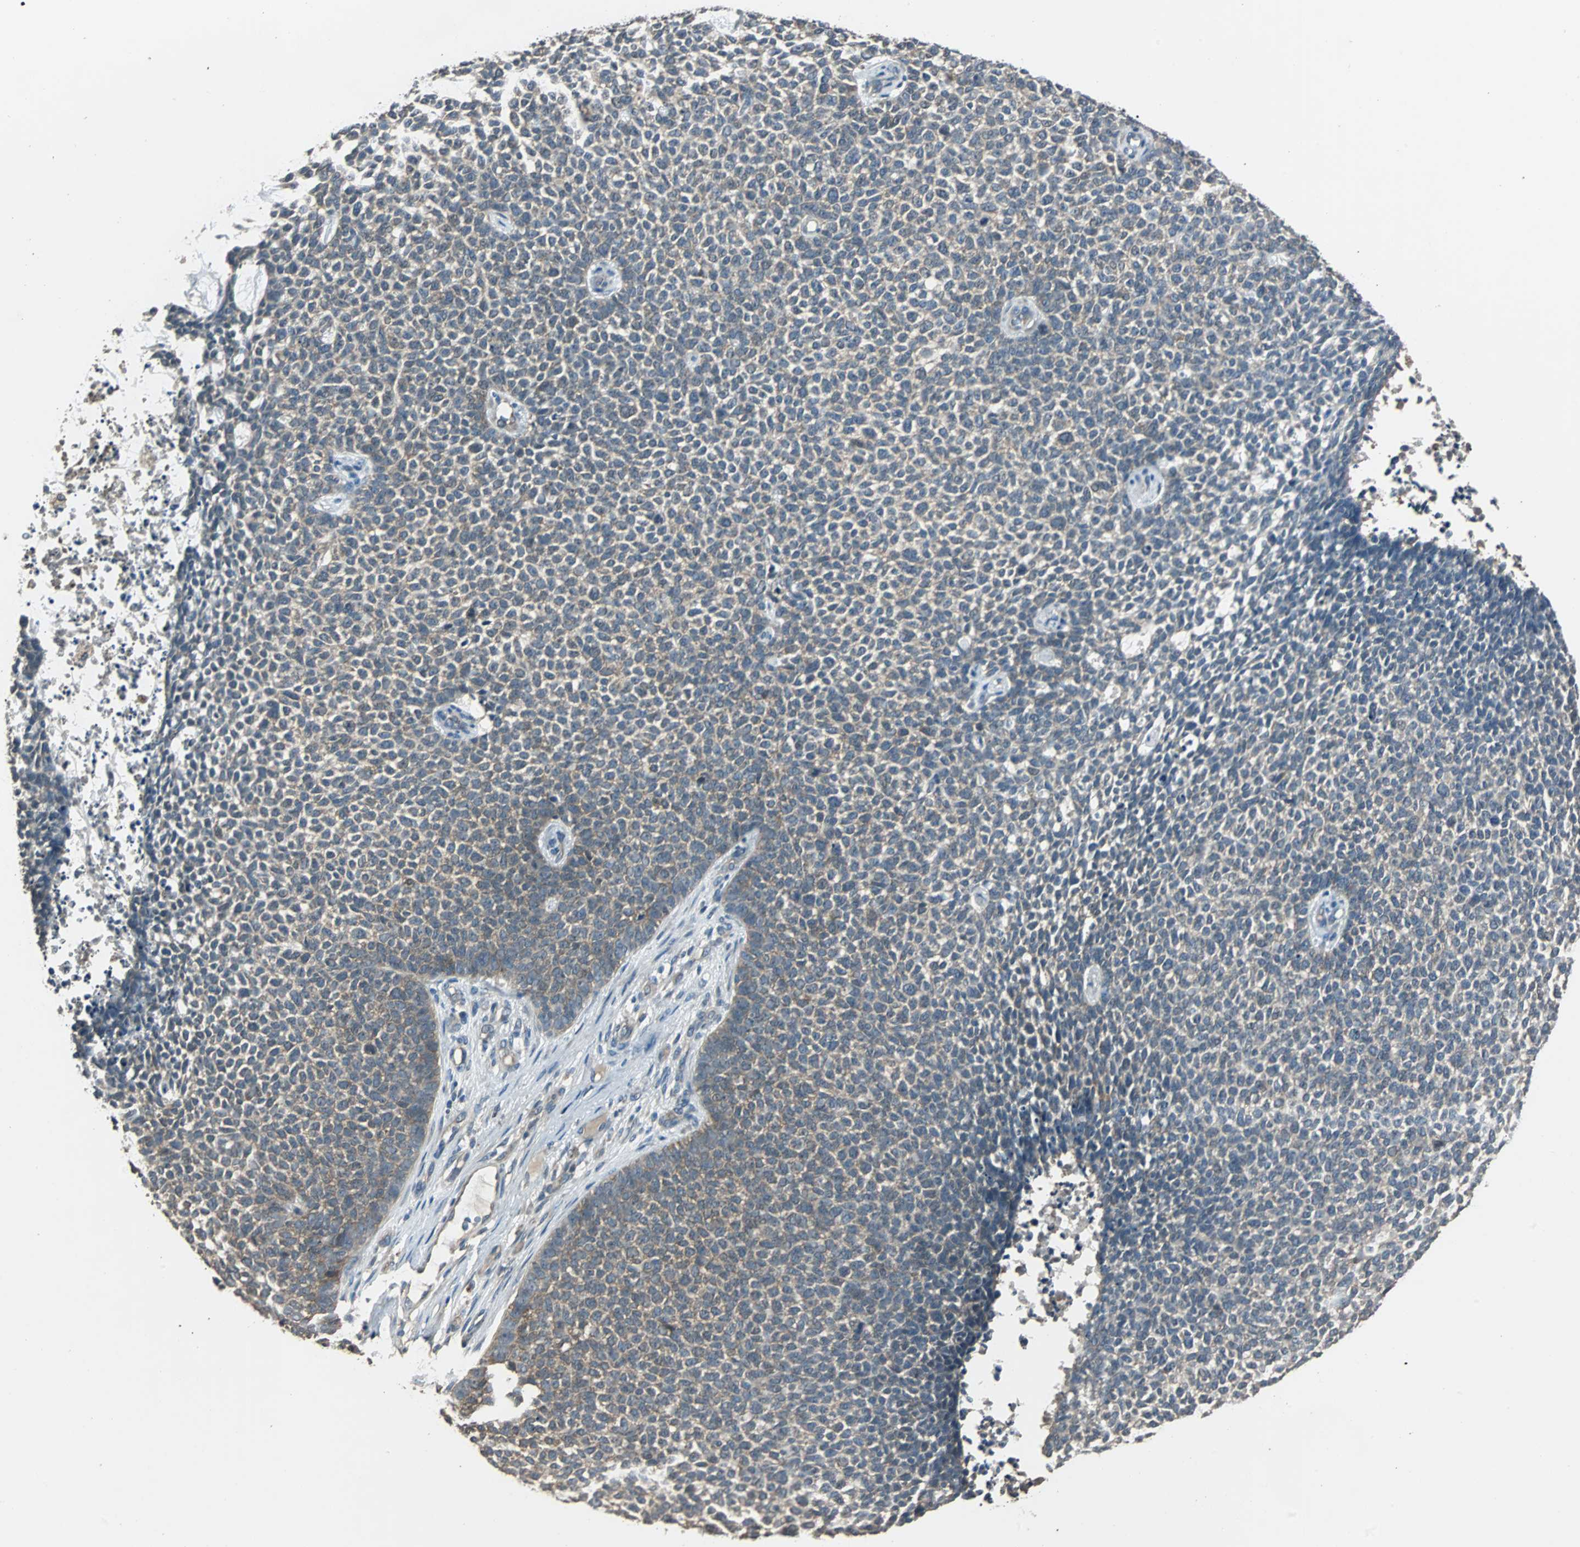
{"staining": {"intensity": "moderate", "quantity": ">75%", "location": "cytoplasmic/membranous"}, "tissue": "skin cancer", "cell_type": "Tumor cells", "image_type": "cancer", "snomed": [{"axis": "morphology", "description": "Basal cell carcinoma"}, {"axis": "topography", "description": "Skin"}], "caption": "An immunohistochemistry micrograph of neoplastic tissue is shown. Protein staining in brown labels moderate cytoplasmic/membranous positivity in skin cancer (basal cell carcinoma) within tumor cells. (brown staining indicates protein expression, while blue staining denotes nuclei).", "gene": "ABHD2", "patient": {"sex": "female", "age": 84}}